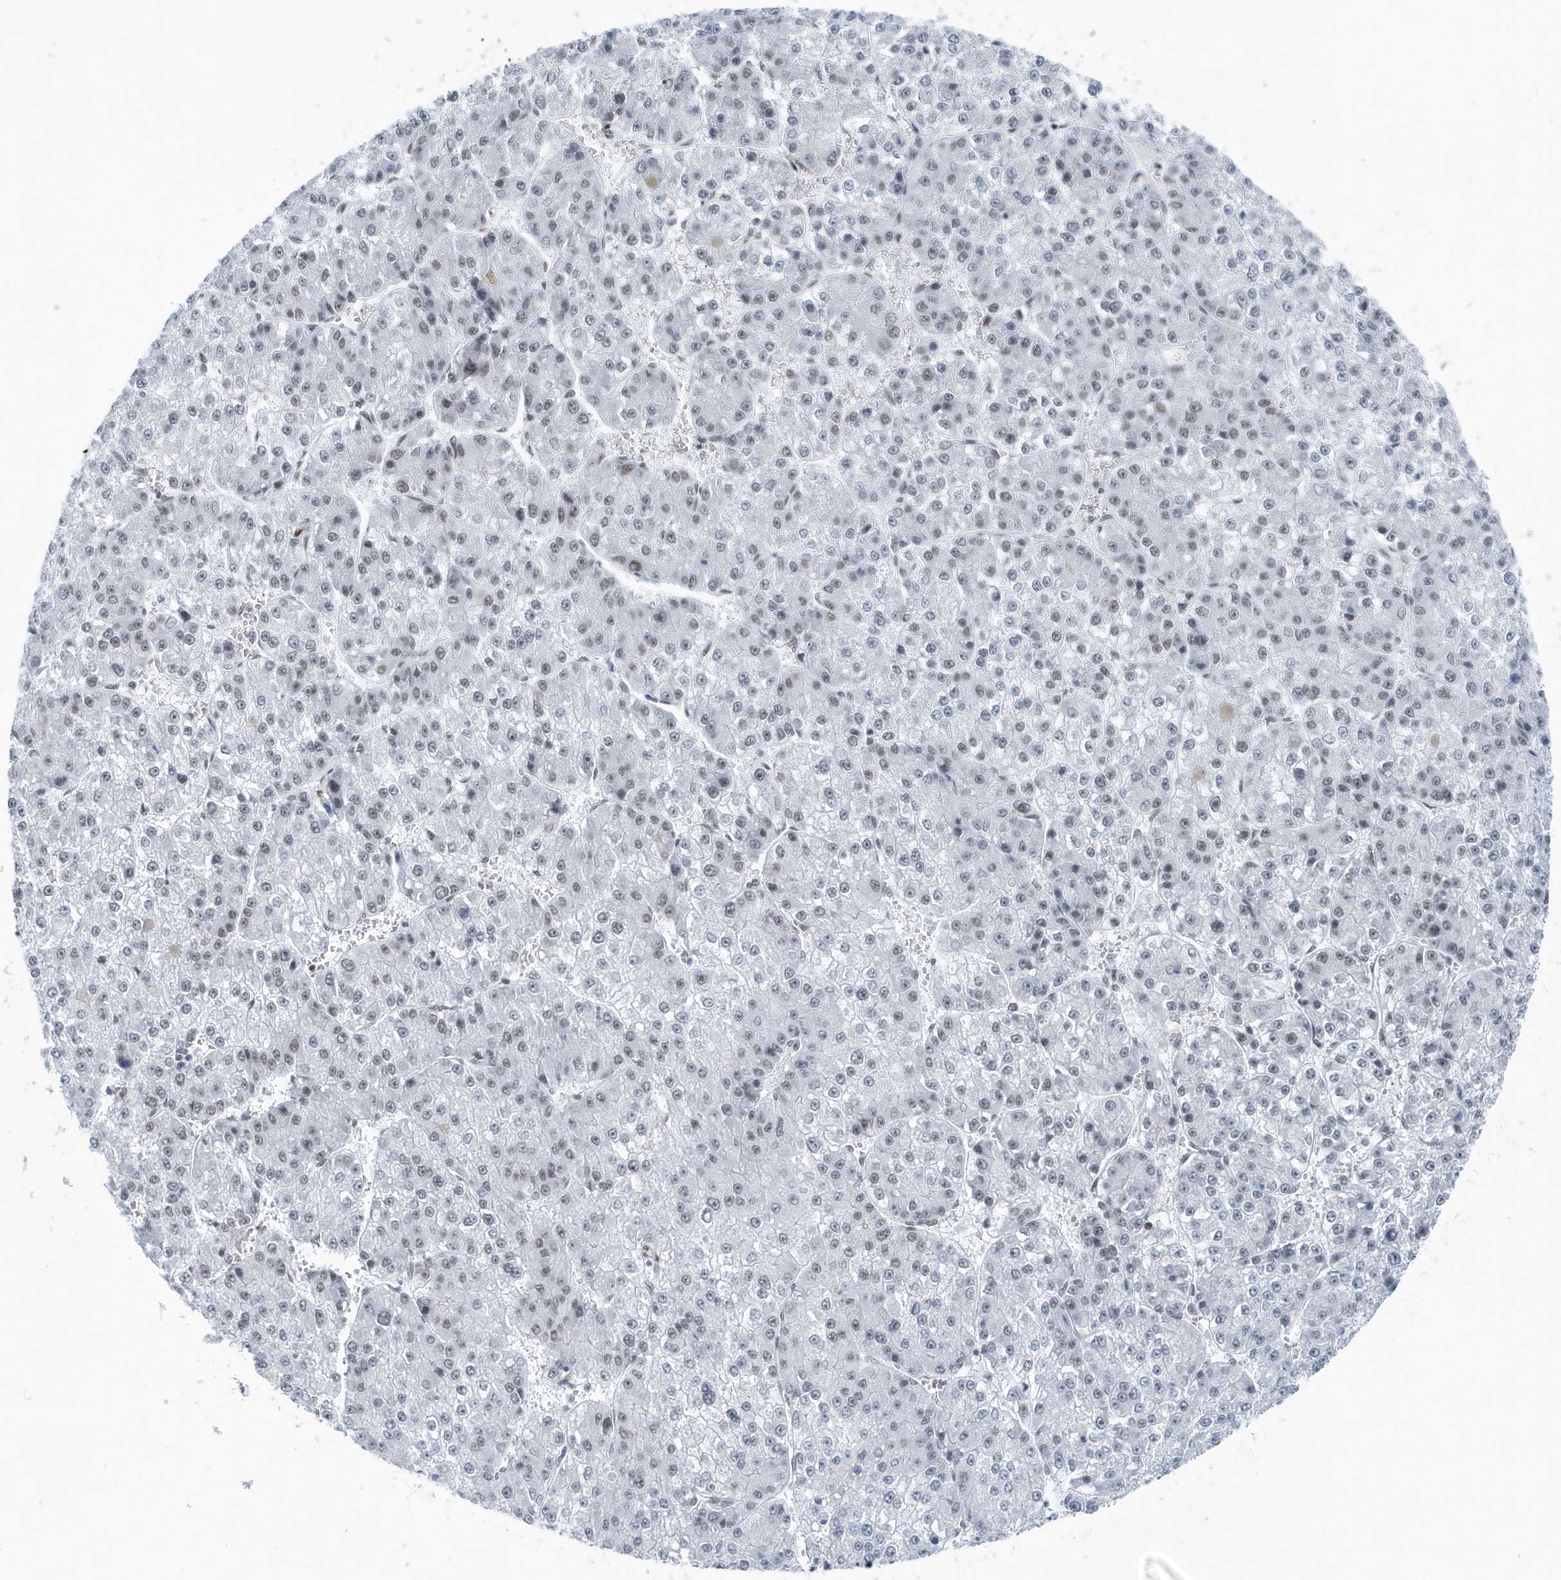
{"staining": {"intensity": "weak", "quantity": "<25%", "location": "nuclear"}, "tissue": "liver cancer", "cell_type": "Tumor cells", "image_type": "cancer", "snomed": [{"axis": "morphology", "description": "Carcinoma, Hepatocellular, NOS"}, {"axis": "topography", "description": "Liver"}], "caption": "Immunohistochemistry micrograph of neoplastic tissue: liver cancer (hepatocellular carcinoma) stained with DAB shows no significant protein staining in tumor cells.", "gene": "FIP1L1", "patient": {"sex": "female", "age": 73}}